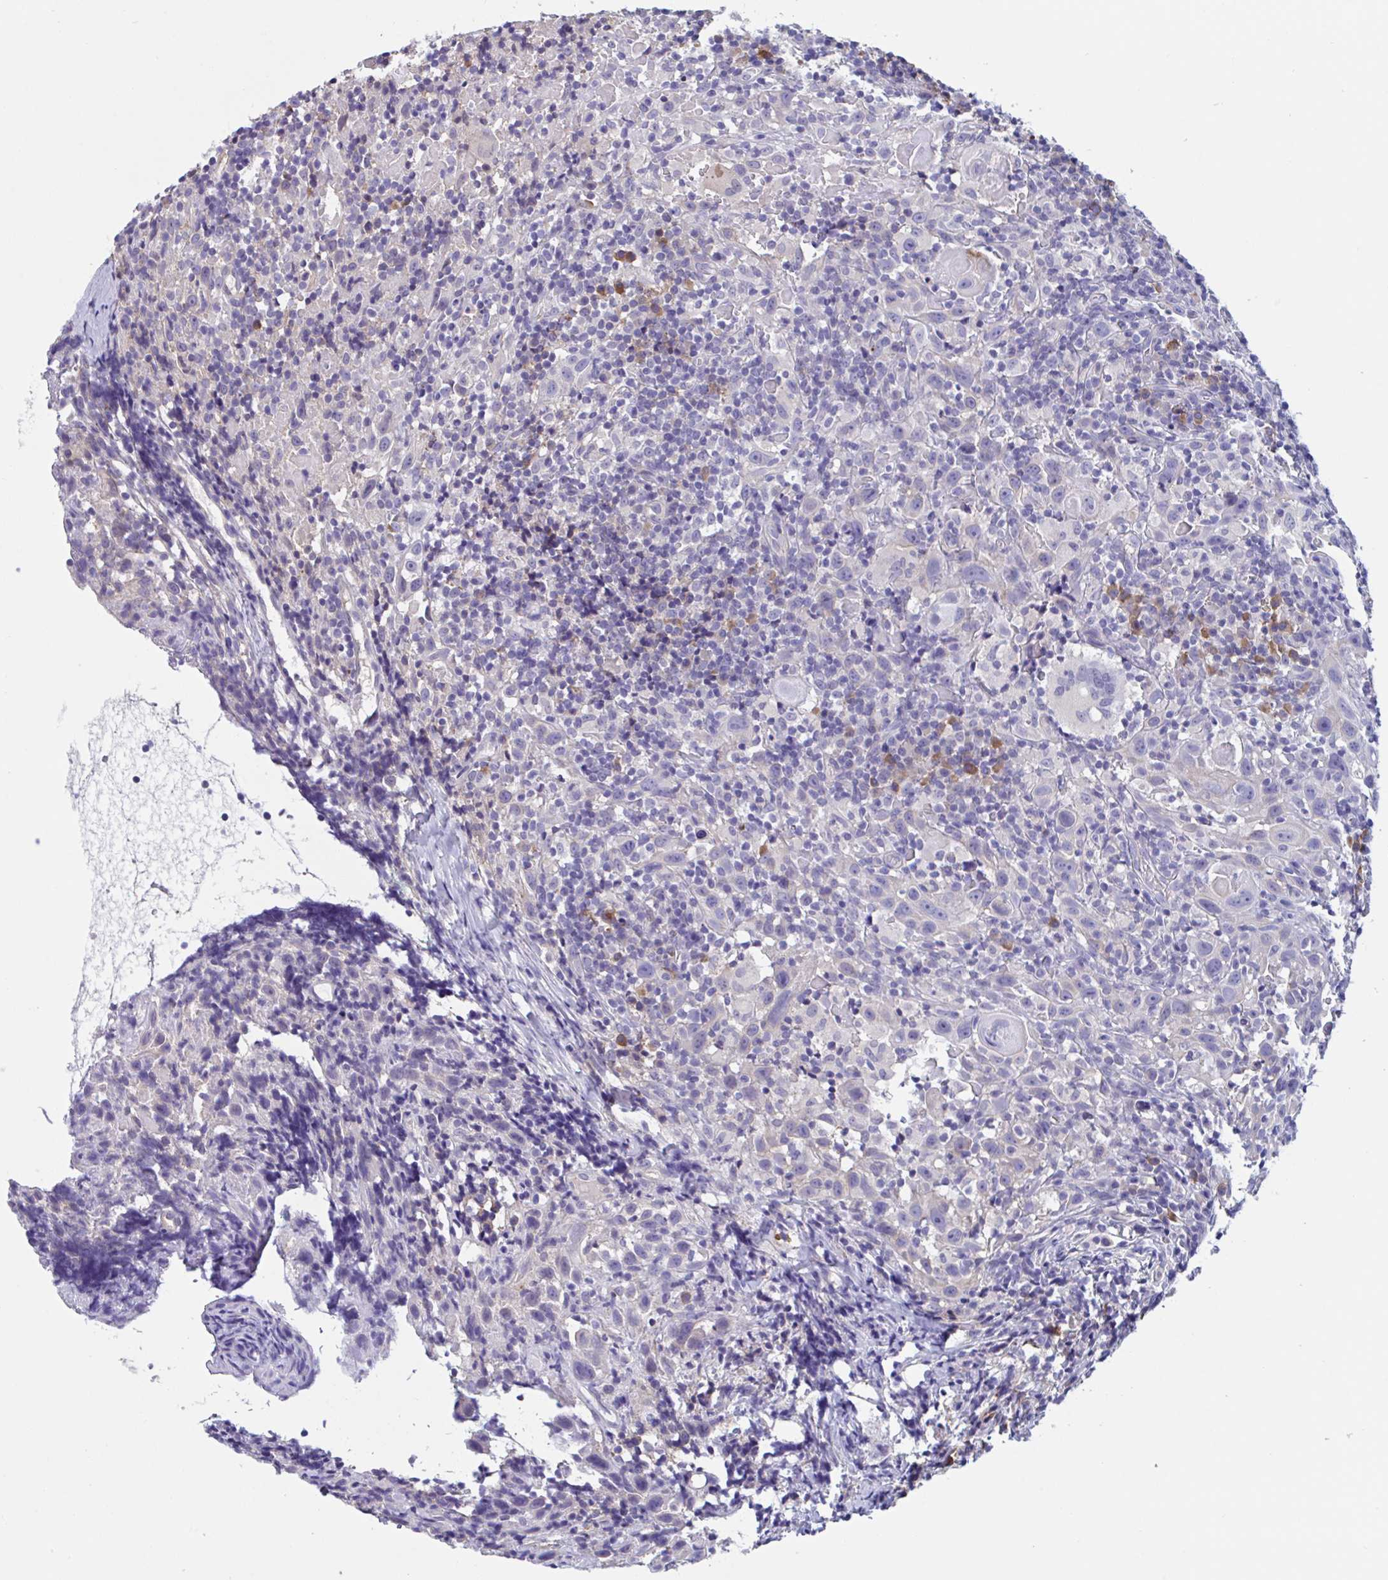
{"staining": {"intensity": "negative", "quantity": "none", "location": "none"}, "tissue": "head and neck cancer", "cell_type": "Tumor cells", "image_type": "cancer", "snomed": [{"axis": "morphology", "description": "Squamous cell carcinoma, NOS"}, {"axis": "topography", "description": "Head-Neck"}], "caption": "A micrograph of human squamous cell carcinoma (head and neck) is negative for staining in tumor cells.", "gene": "MS4A14", "patient": {"sex": "female", "age": 95}}